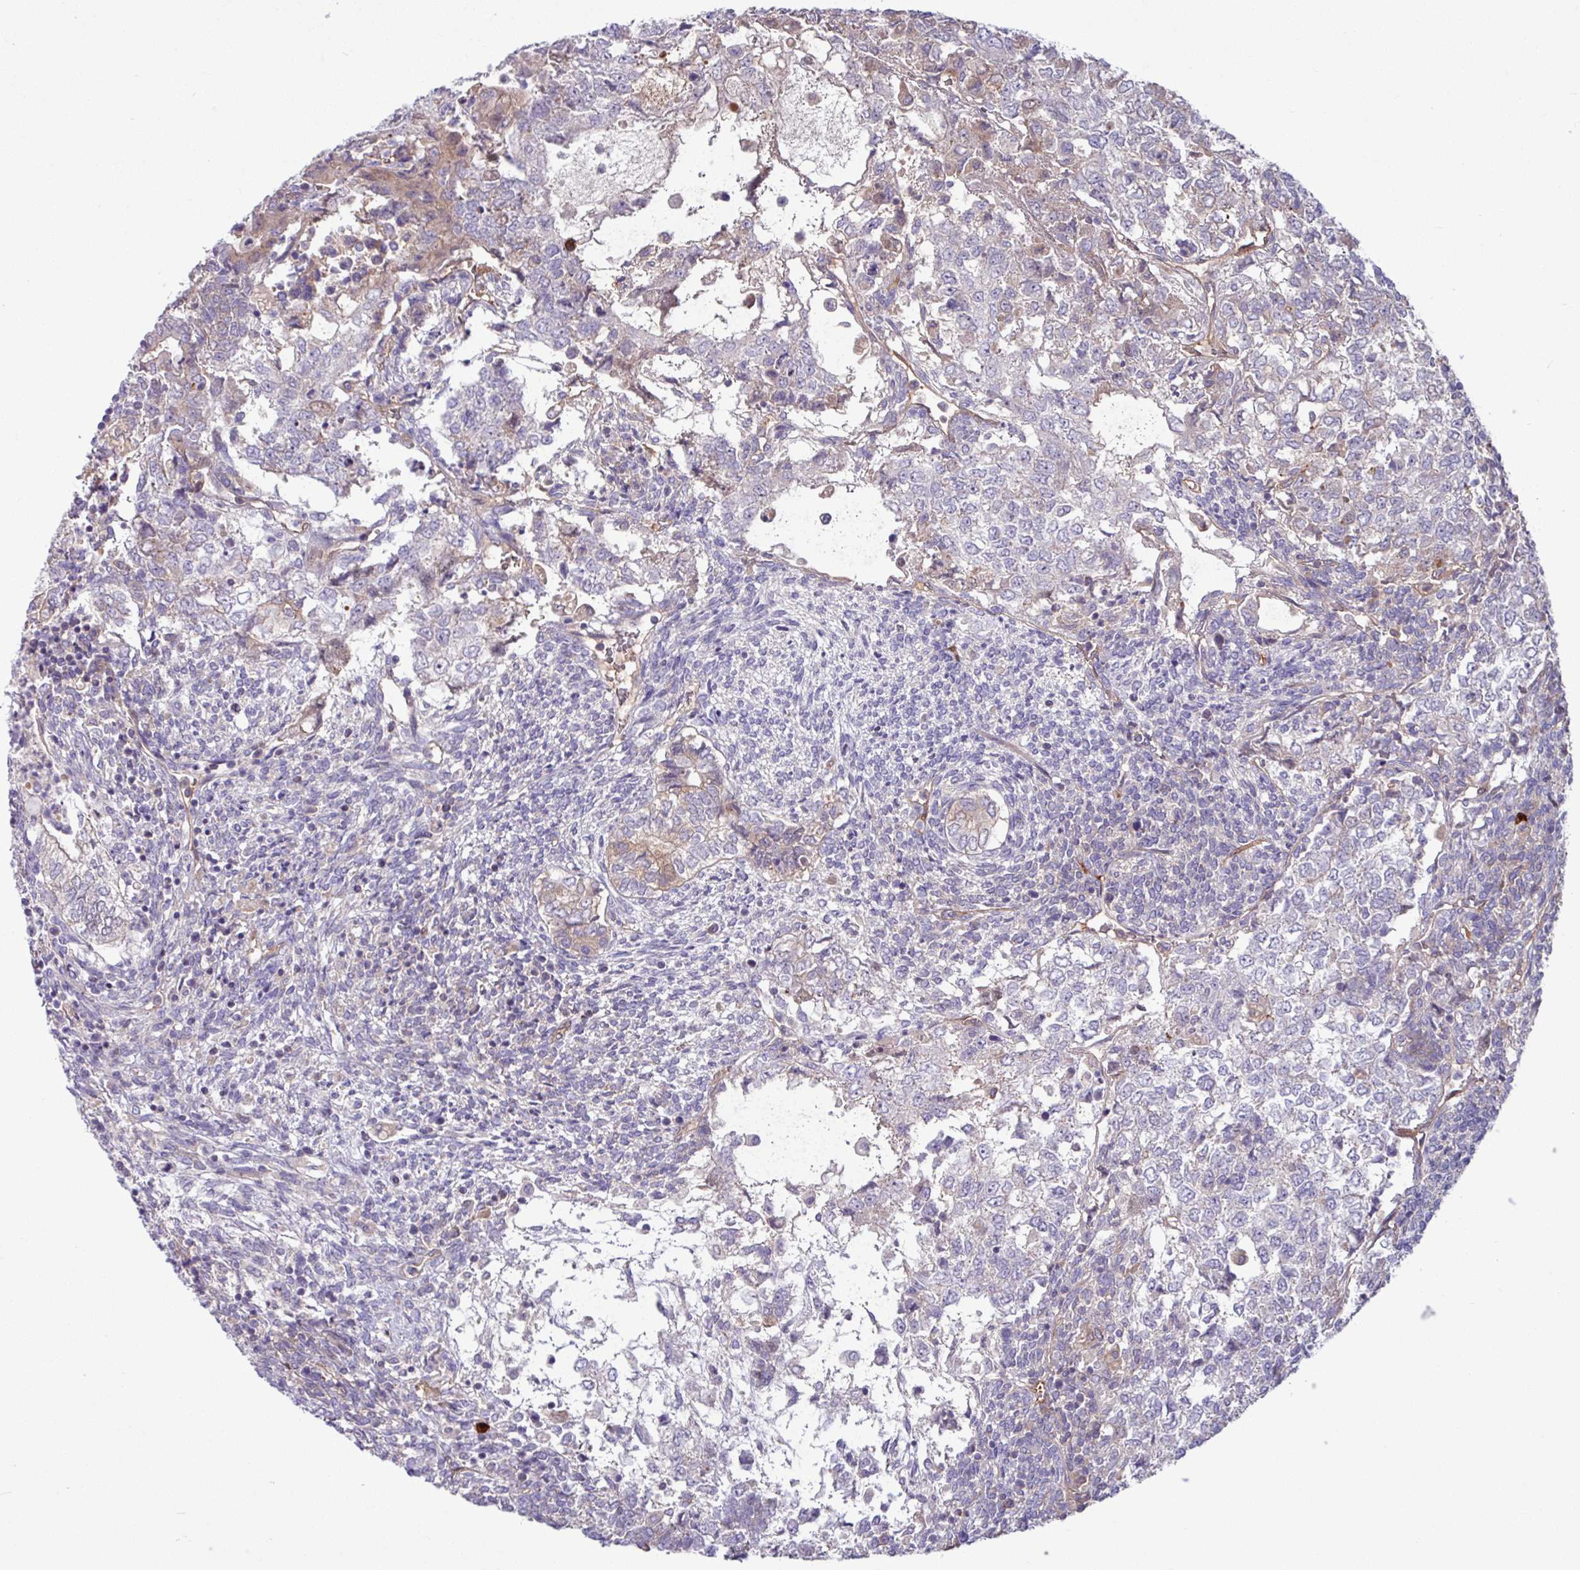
{"staining": {"intensity": "weak", "quantity": "<25%", "location": "cytoplasmic/membranous"}, "tissue": "testis cancer", "cell_type": "Tumor cells", "image_type": "cancer", "snomed": [{"axis": "morphology", "description": "Carcinoma, Embryonal, NOS"}, {"axis": "topography", "description": "Testis"}], "caption": "IHC of testis embryonal carcinoma reveals no expression in tumor cells.", "gene": "B4GALNT4", "patient": {"sex": "male", "age": 23}}